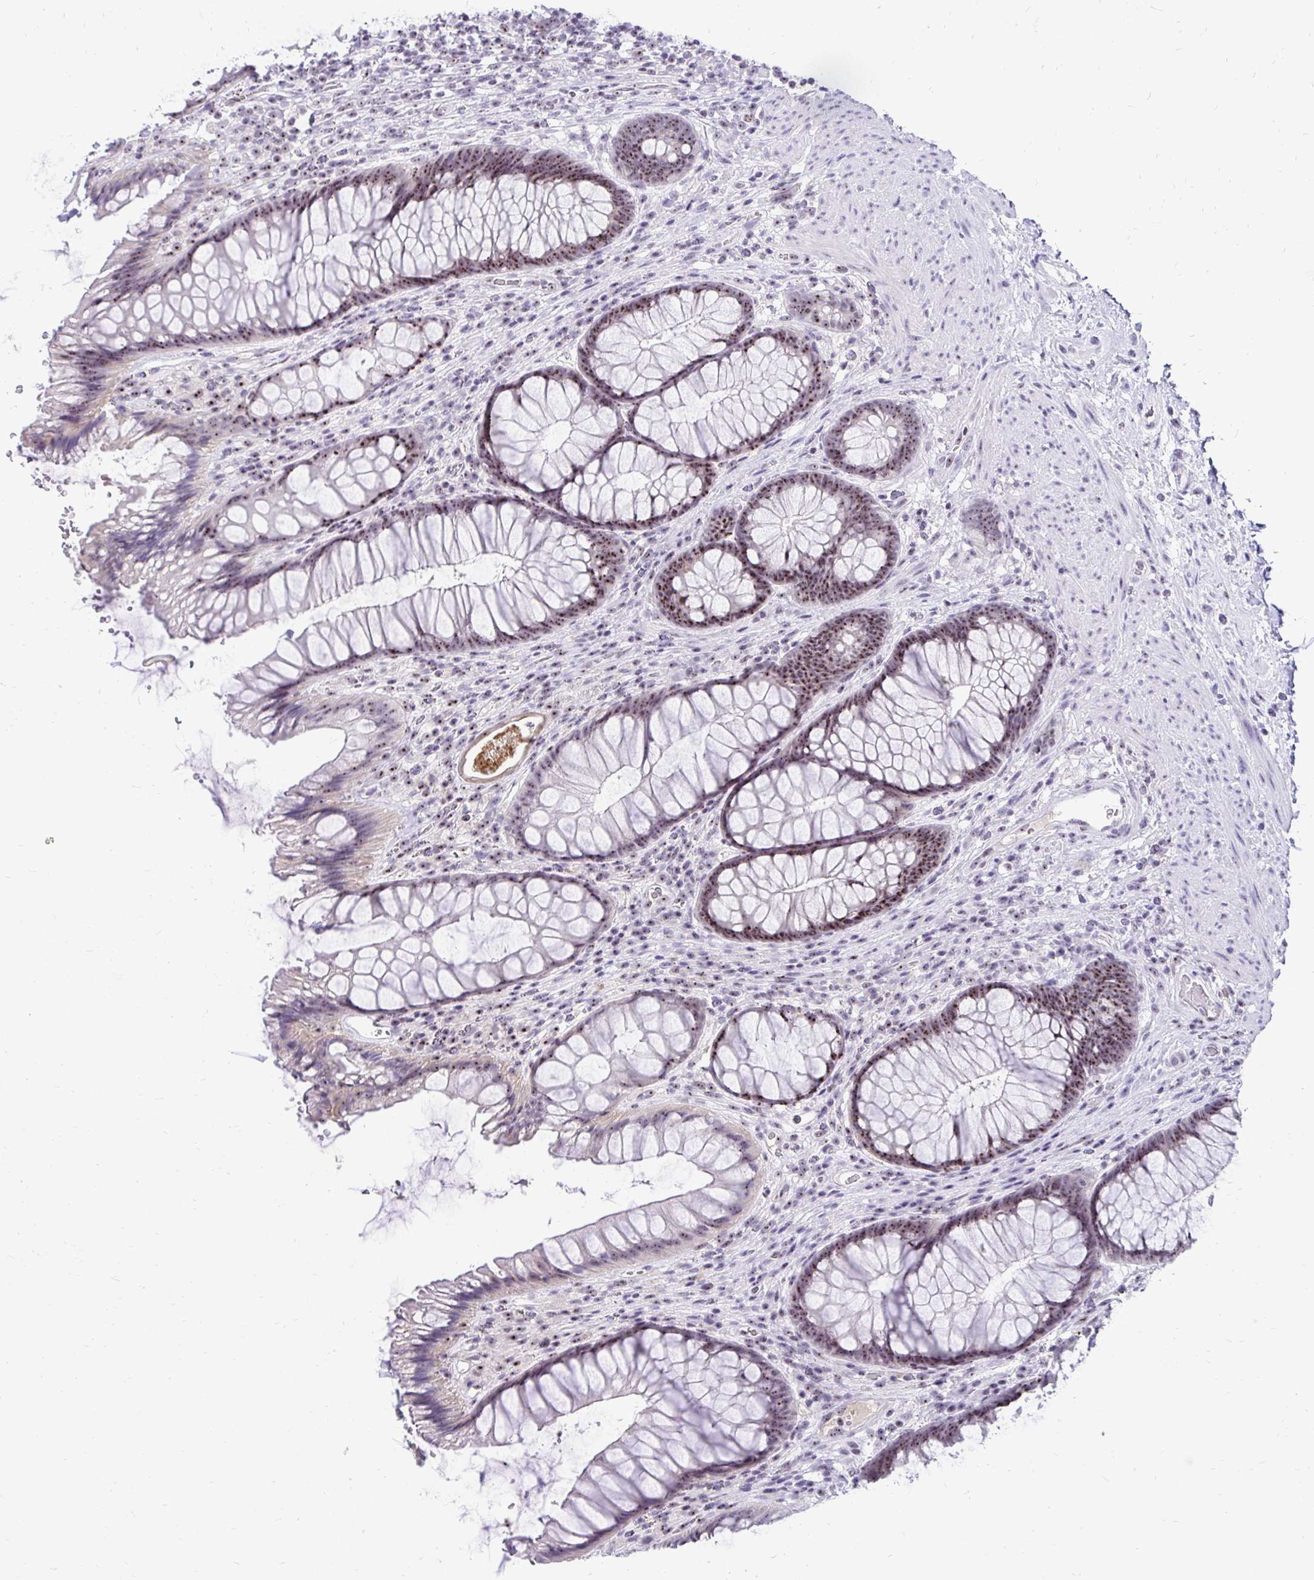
{"staining": {"intensity": "moderate", "quantity": "25%-75%", "location": "nuclear"}, "tissue": "rectum", "cell_type": "Glandular cells", "image_type": "normal", "snomed": [{"axis": "morphology", "description": "Normal tissue, NOS"}, {"axis": "topography", "description": "Rectum"}], "caption": "Immunohistochemical staining of benign rectum displays moderate nuclear protein expression in approximately 25%-75% of glandular cells. (brown staining indicates protein expression, while blue staining denotes nuclei).", "gene": "NIFK", "patient": {"sex": "male", "age": 53}}